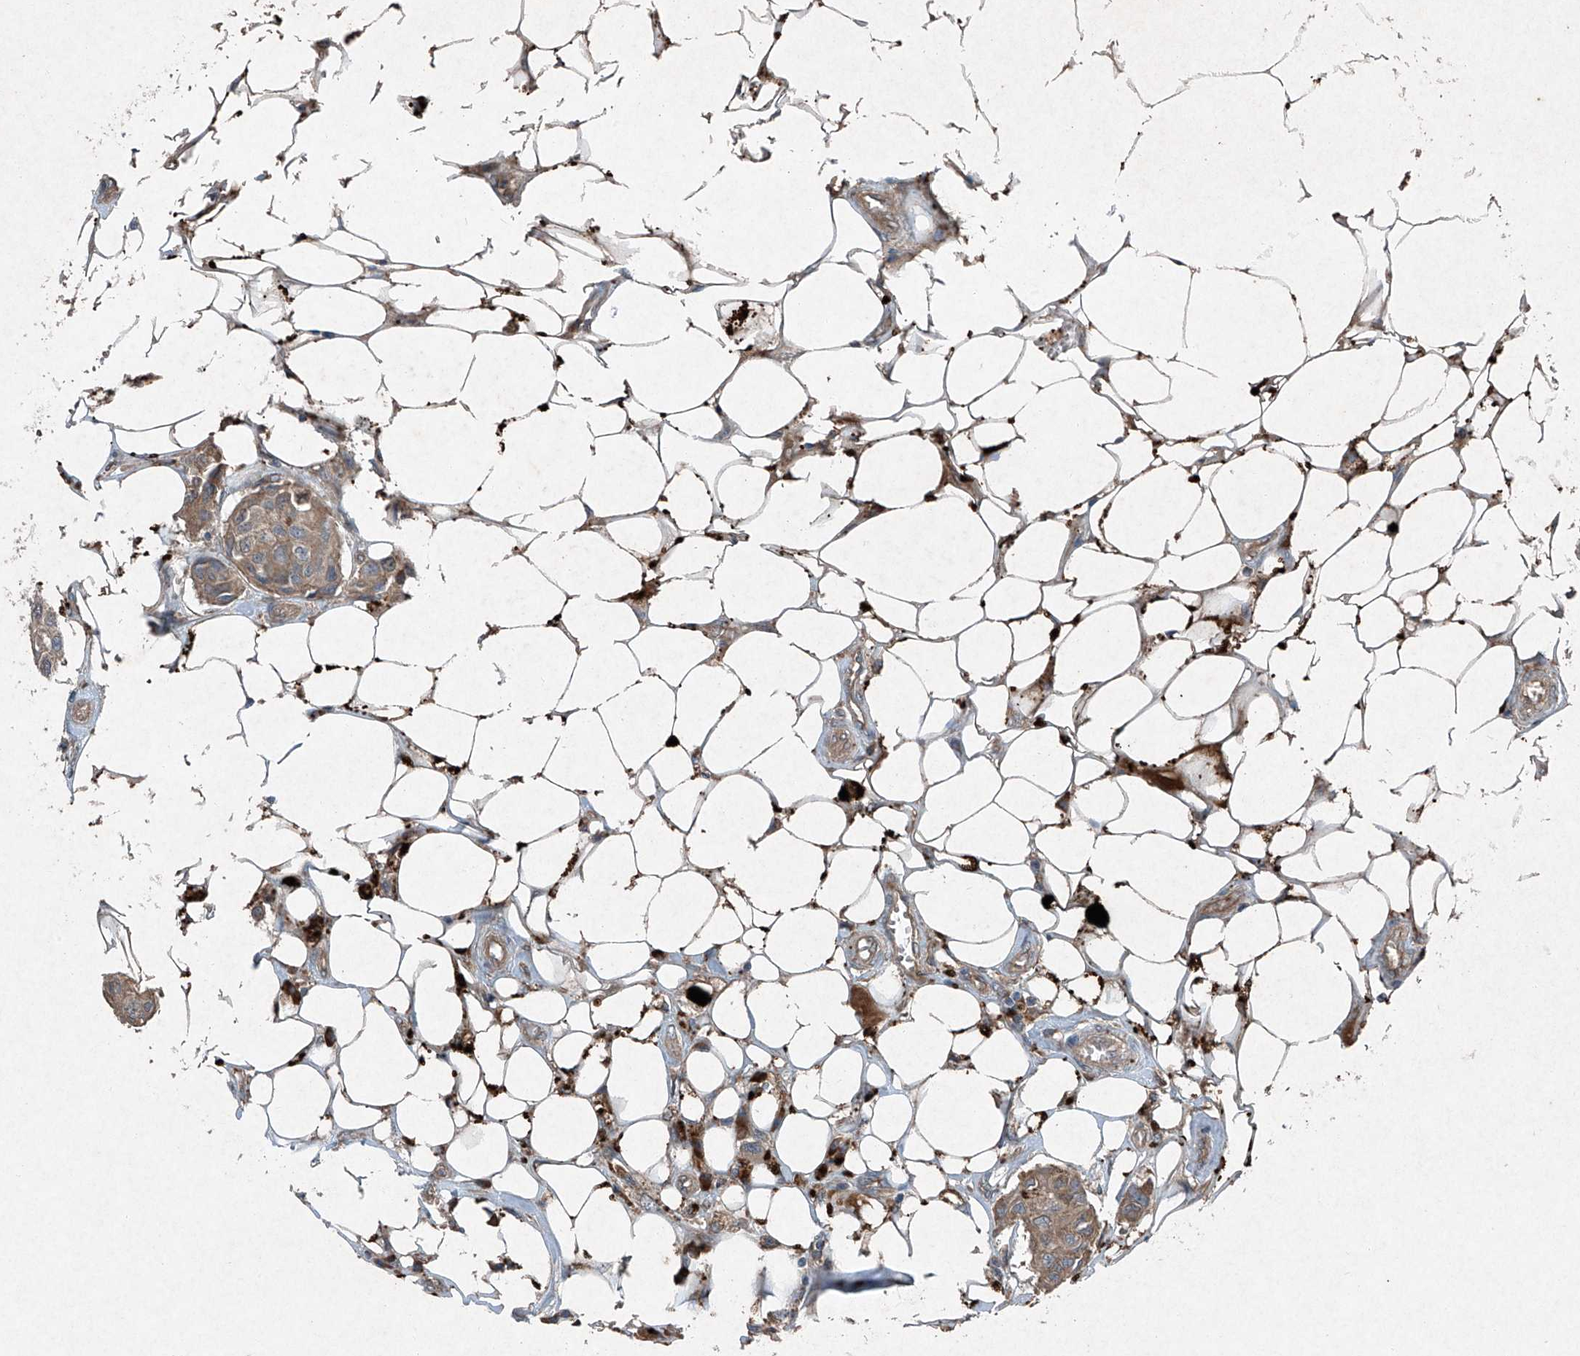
{"staining": {"intensity": "weak", "quantity": ">75%", "location": "cytoplasmic/membranous"}, "tissue": "breast cancer", "cell_type": "Tumor cells", "image_type": "cancer", "snomed": [{"axis": "morphology", "description": "Duct carcinoma"}, {"axis": "topography", "description": "Breast"}], "caption": "Immunohistochemical staining of breast cancer reveals low levels of weak cytoplasmic/membranous protein positivity in about >75% of tumor cells.", "gene": "FOXRED2", "patient": {"sex": "female", "age": 80}}